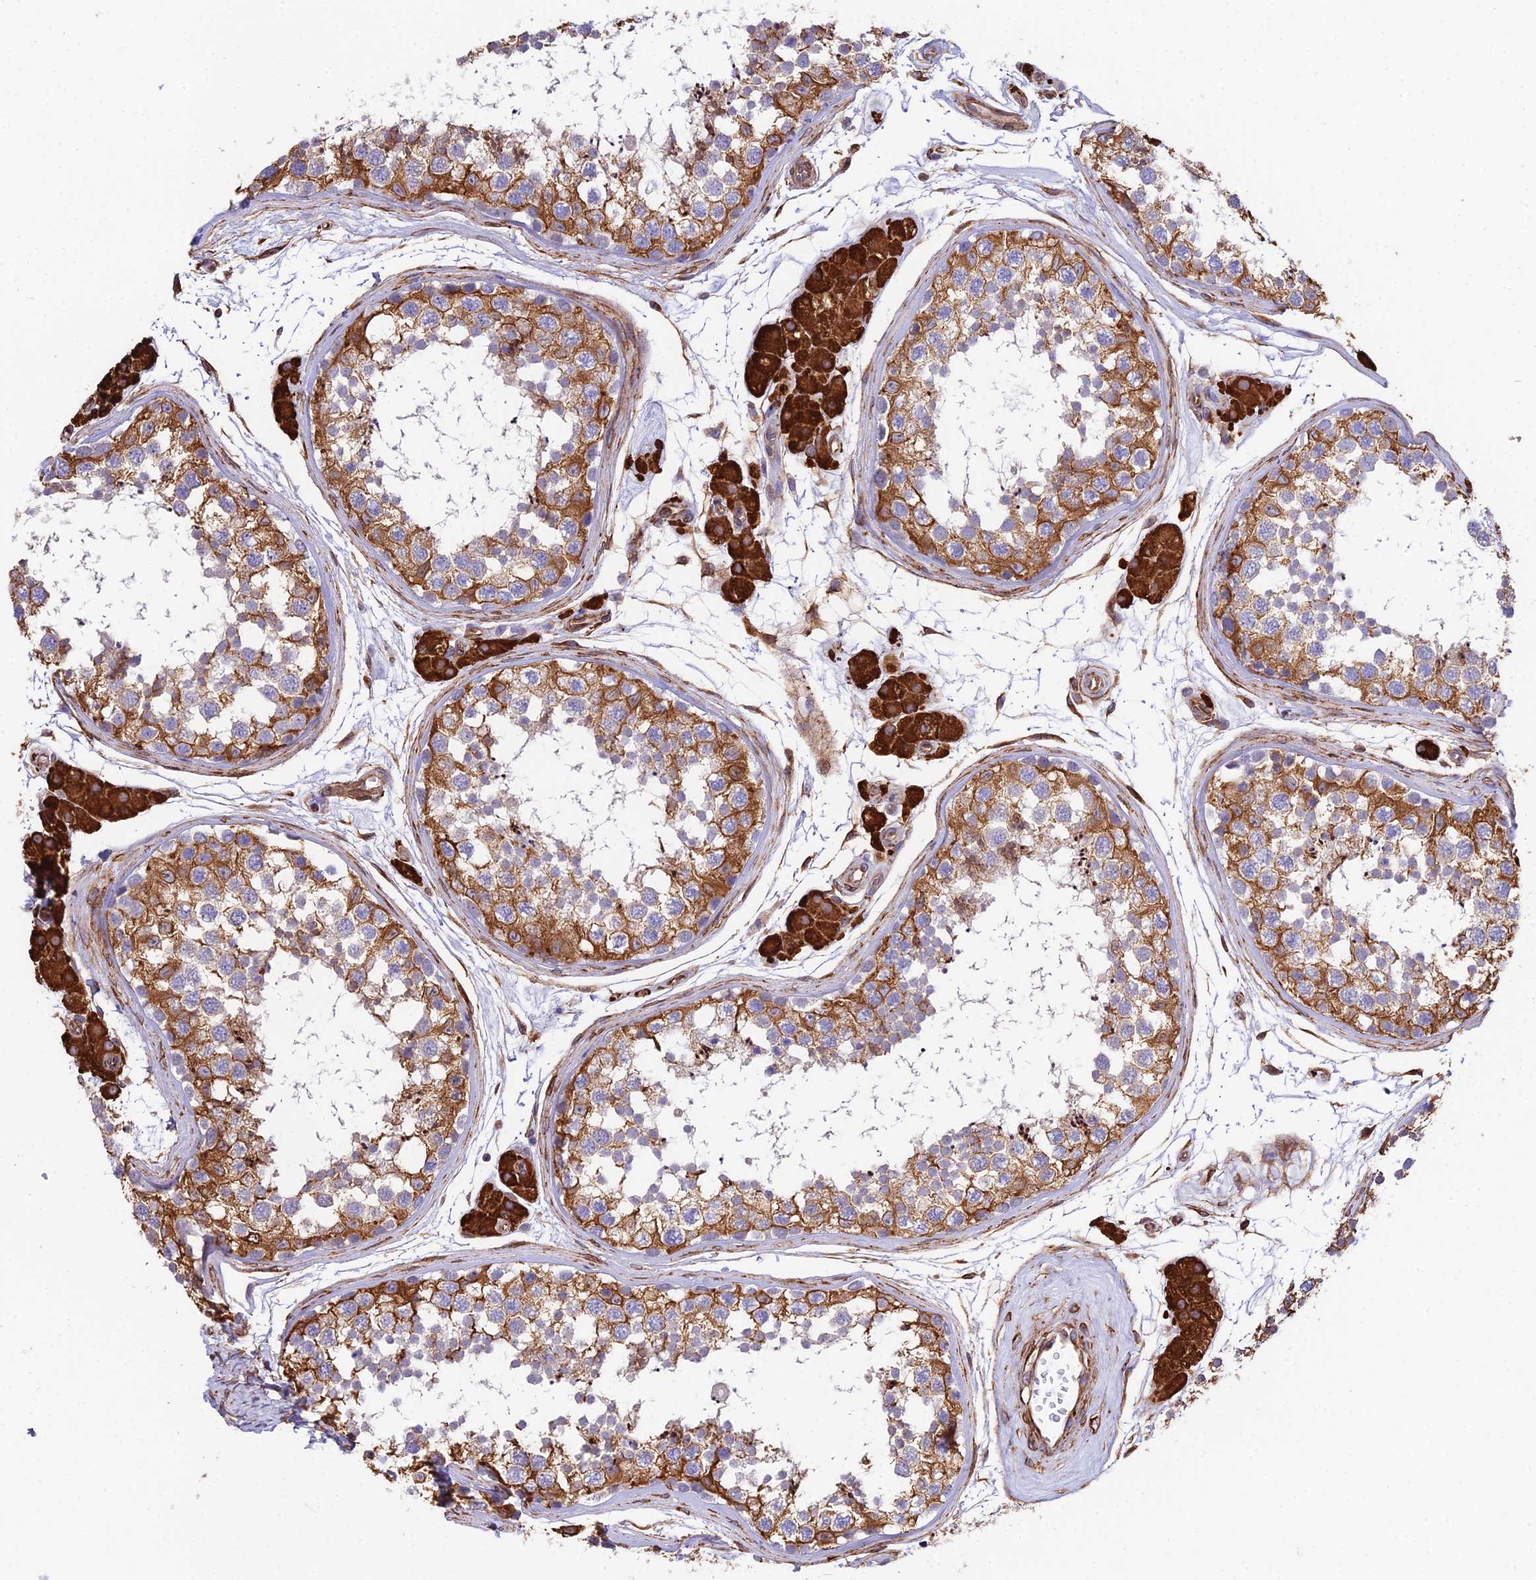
{"staining": {"intensity": "moderate", "quantity": ">75%", "location": "cytoplasmic/membranous"}, "tissue": "testis", "cell_type": "Cells in seminiferous ducts", "image_type": "normal", "snomed": [{"axis": "morphology", "description": "Normal tissue, NOS"}, {"axis": "topography", "description": "Testis"}], "caption": "Cells in seminiferous ducts exhibit moderate cytoplasmic/membranous expression in about >75% of cells in benign testis.", "gene": "MXRA7", "patient": {"sex": "male", "age": 56}}